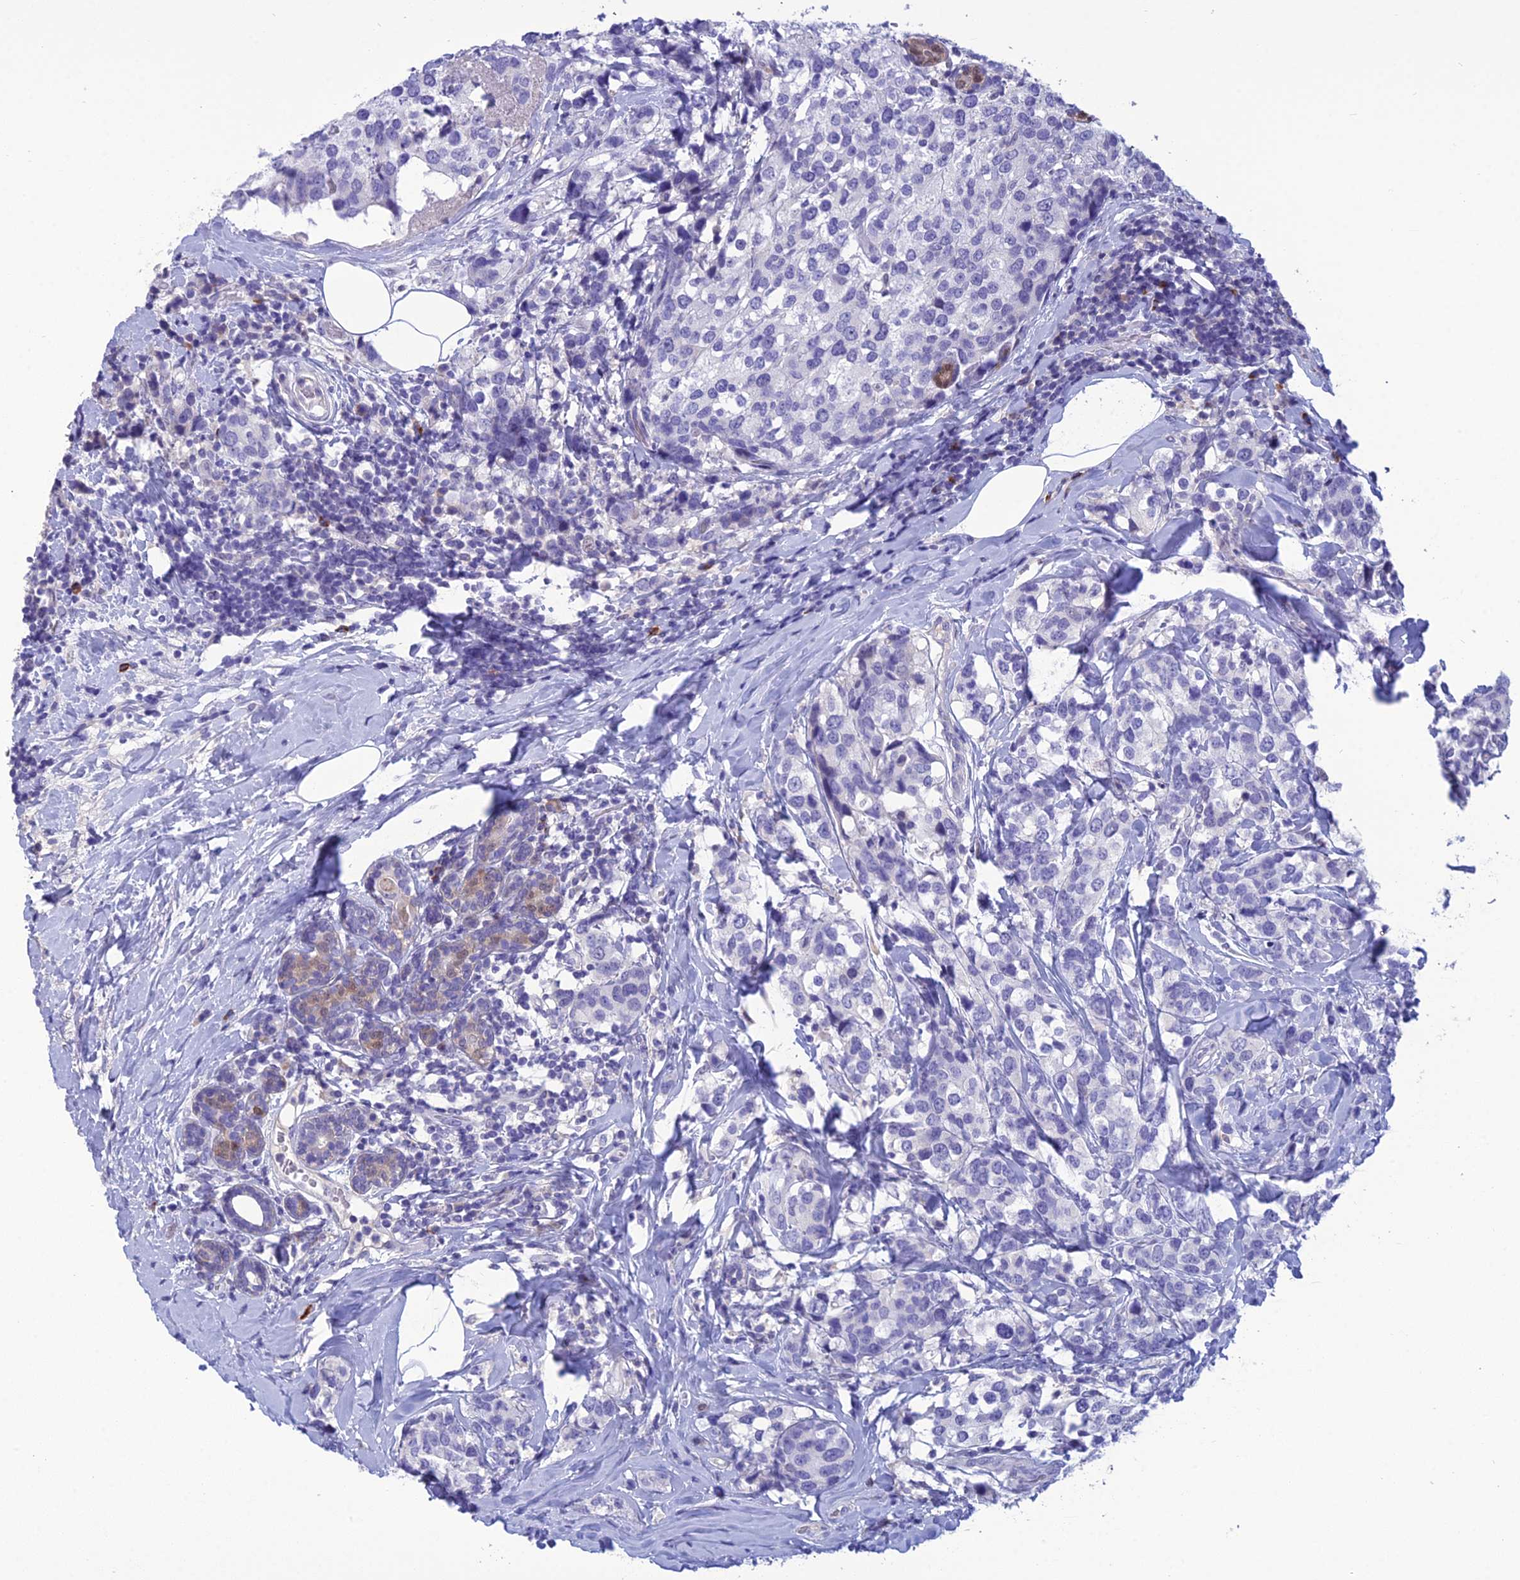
{"staining": {"intensity": "negative", "quantity": "none", "location": "none"}, "tissue": "breast cancer", "cell_type": "Tumor cells", "image_type": "cancer", "snomed": [{"axis": "morphology", "description": "Lobular carcinoma"}, {"axis": "topography", "description": "Breast"}], "caption": "The image reveals no significant staining in tumor cells of lobular carcinoma (breast). (DAB (3,3'-diaminobenzidine) immunohistochemistry (IHC) with hematoxylin counter stain).", "gene": "CRB2", "patient": {"sex": "female", "age": 59}}